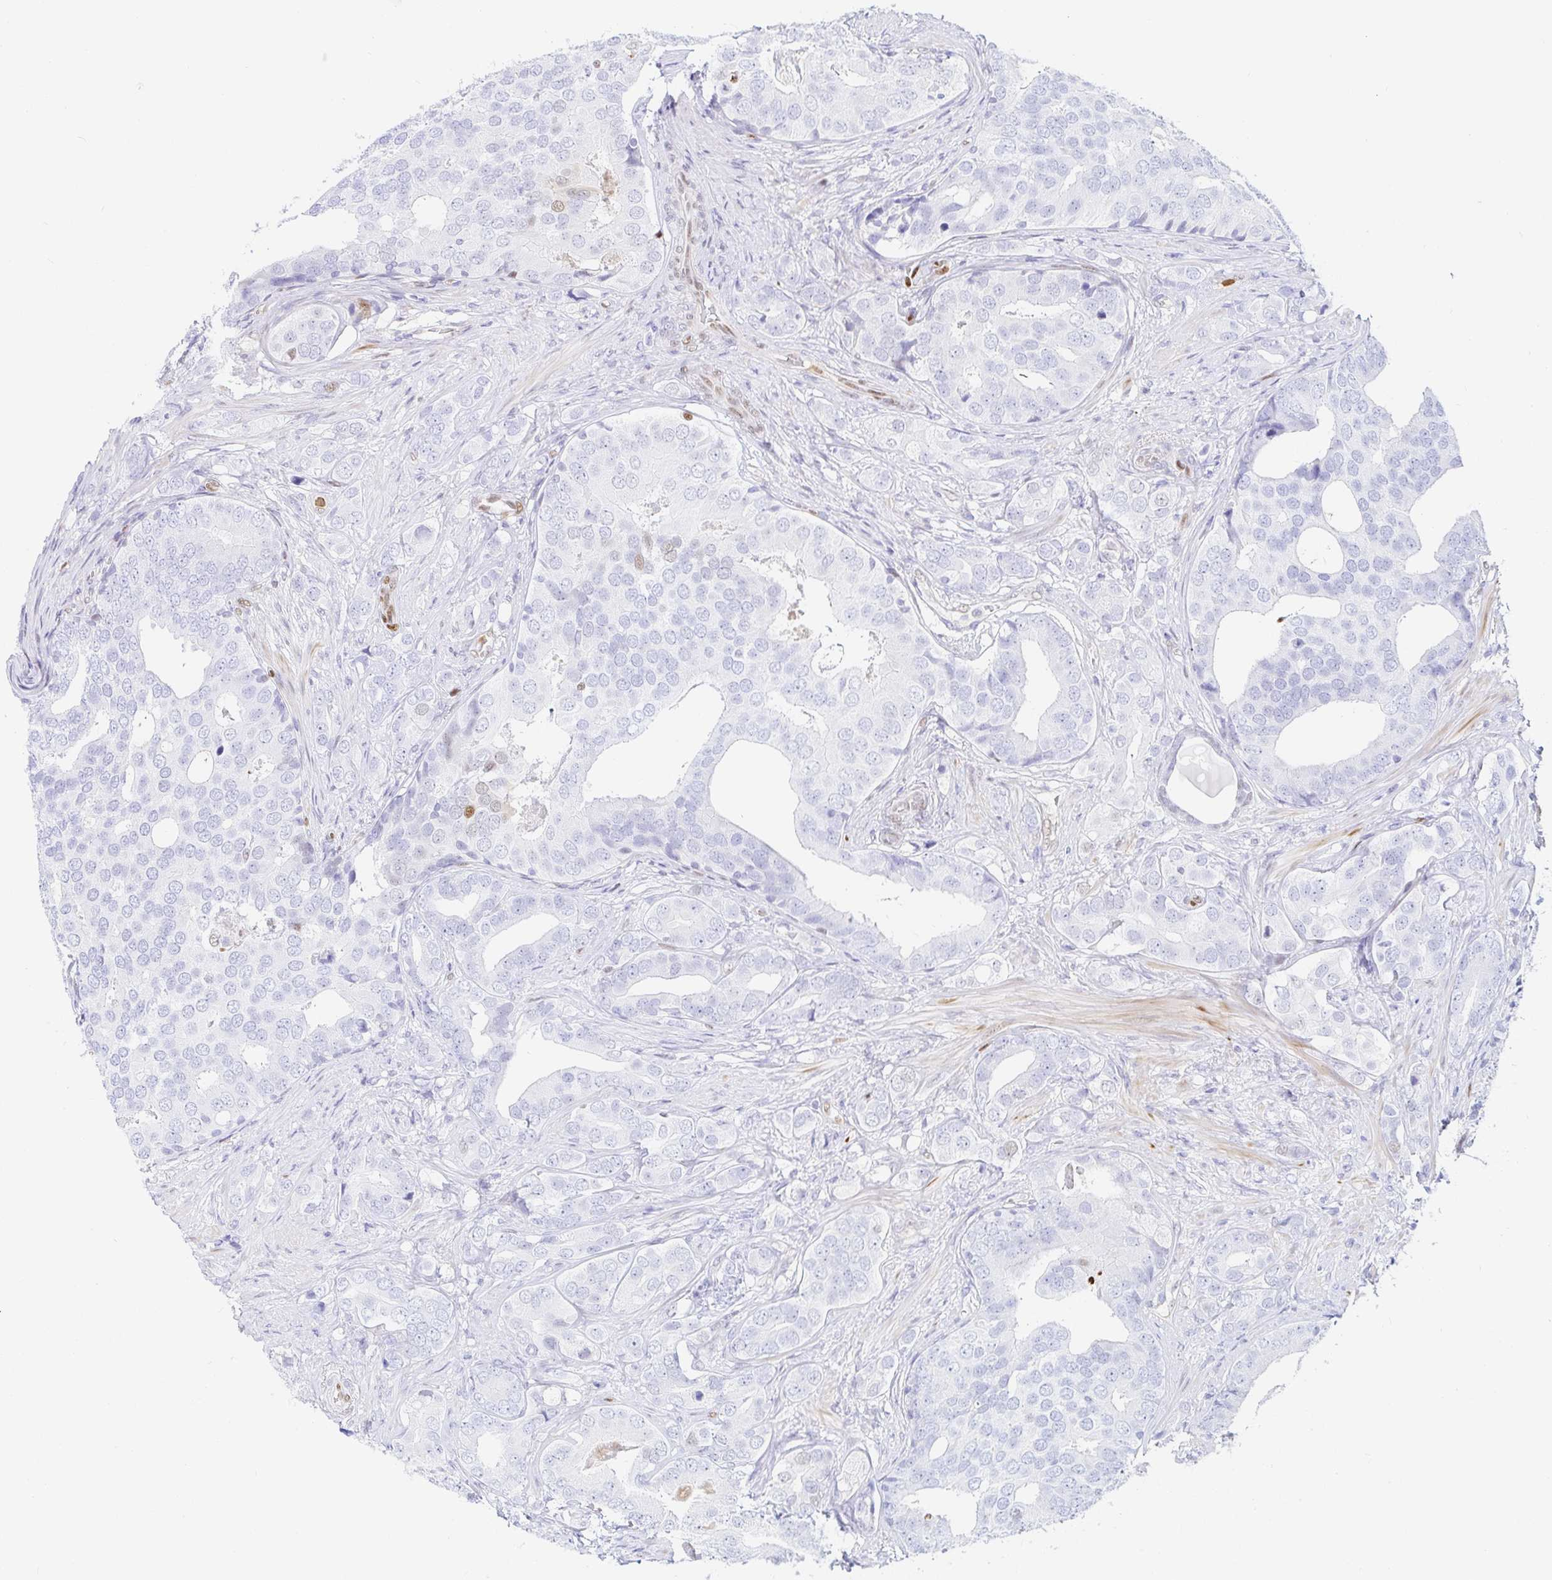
{"staining": {"intensity": "negative", "quantity": "none", "location": "none"}, "tissue": "prostate cancer", "cell_type": "Tumor cells", "image_type": "cancer", "snomed": [{"axis": "morphology", "description": "Adenocarcinoma, High grade"}, {"axis": "topography", "description": "Prostate"}], "caption": "Prostate cancer (adenocarcinoma (high-grade)) stained for a protein using immunohistochemistry (IHC) displays no staining tumor cells.", "gene": "HINFP", "patient": {"sex": "male", "age": 62}}